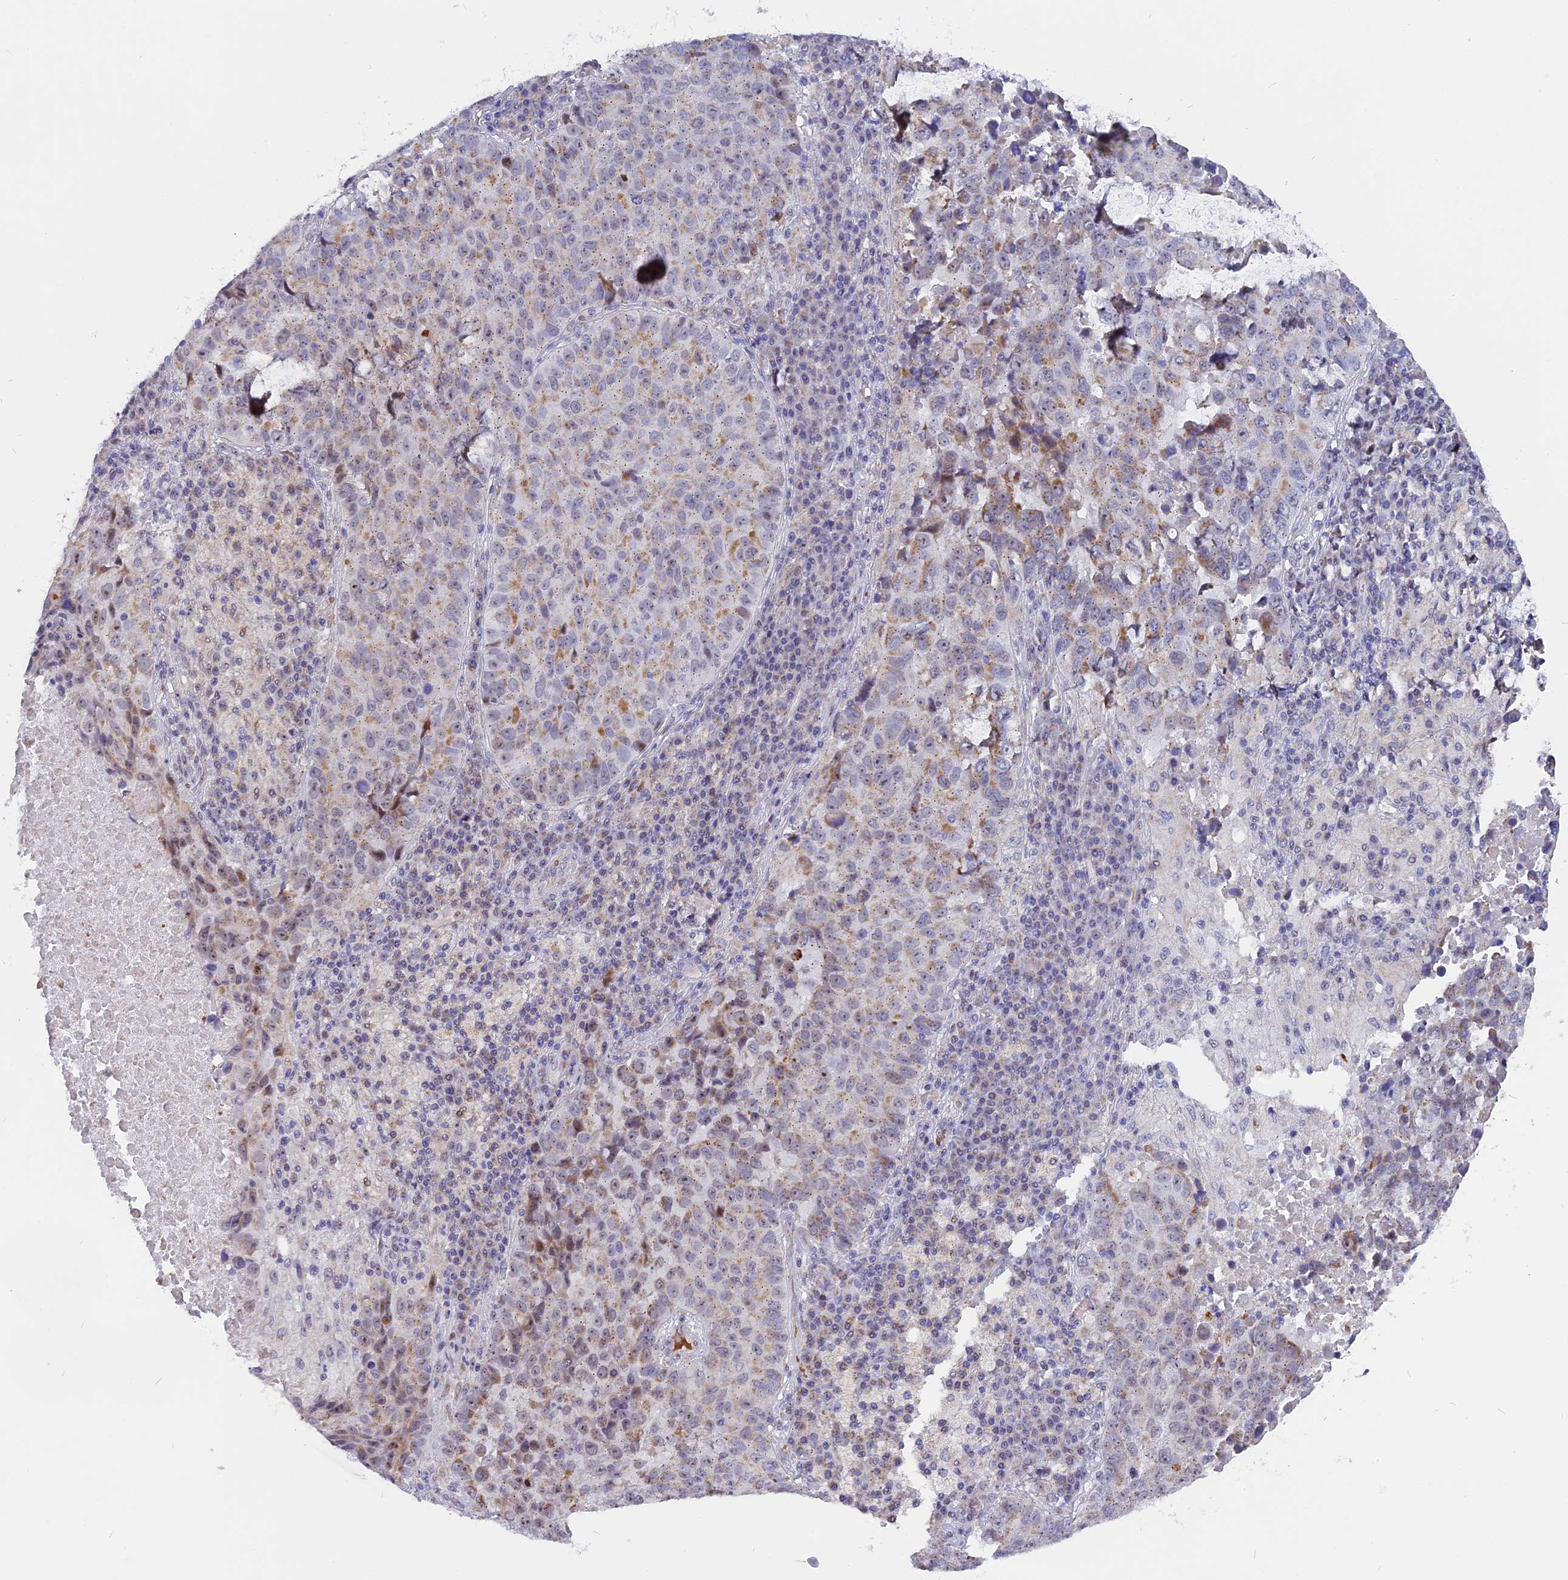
{"staining": {"intensity": "weak", "quantity": "25%-75%", "location": "cytoplasmic/membranous"}, "tissue": "lung cancer", "cell_type": "Tumor cells", "image_type": "cancer", "snomed": [{"axis": "morphology", "description": "Squamous cell carcinoma, NOS"}, {"axis": "topography", "description": "Lung"}], "caption": "An image showing weak cytoplasmic/membranous staining in about 25%-75% of tumor cells in lung squamous cell carcinoma, as visualized by brown immunohistochemical staining.", "gene": "DTWD1", "patient": {"sex": "male", "age": 73}}